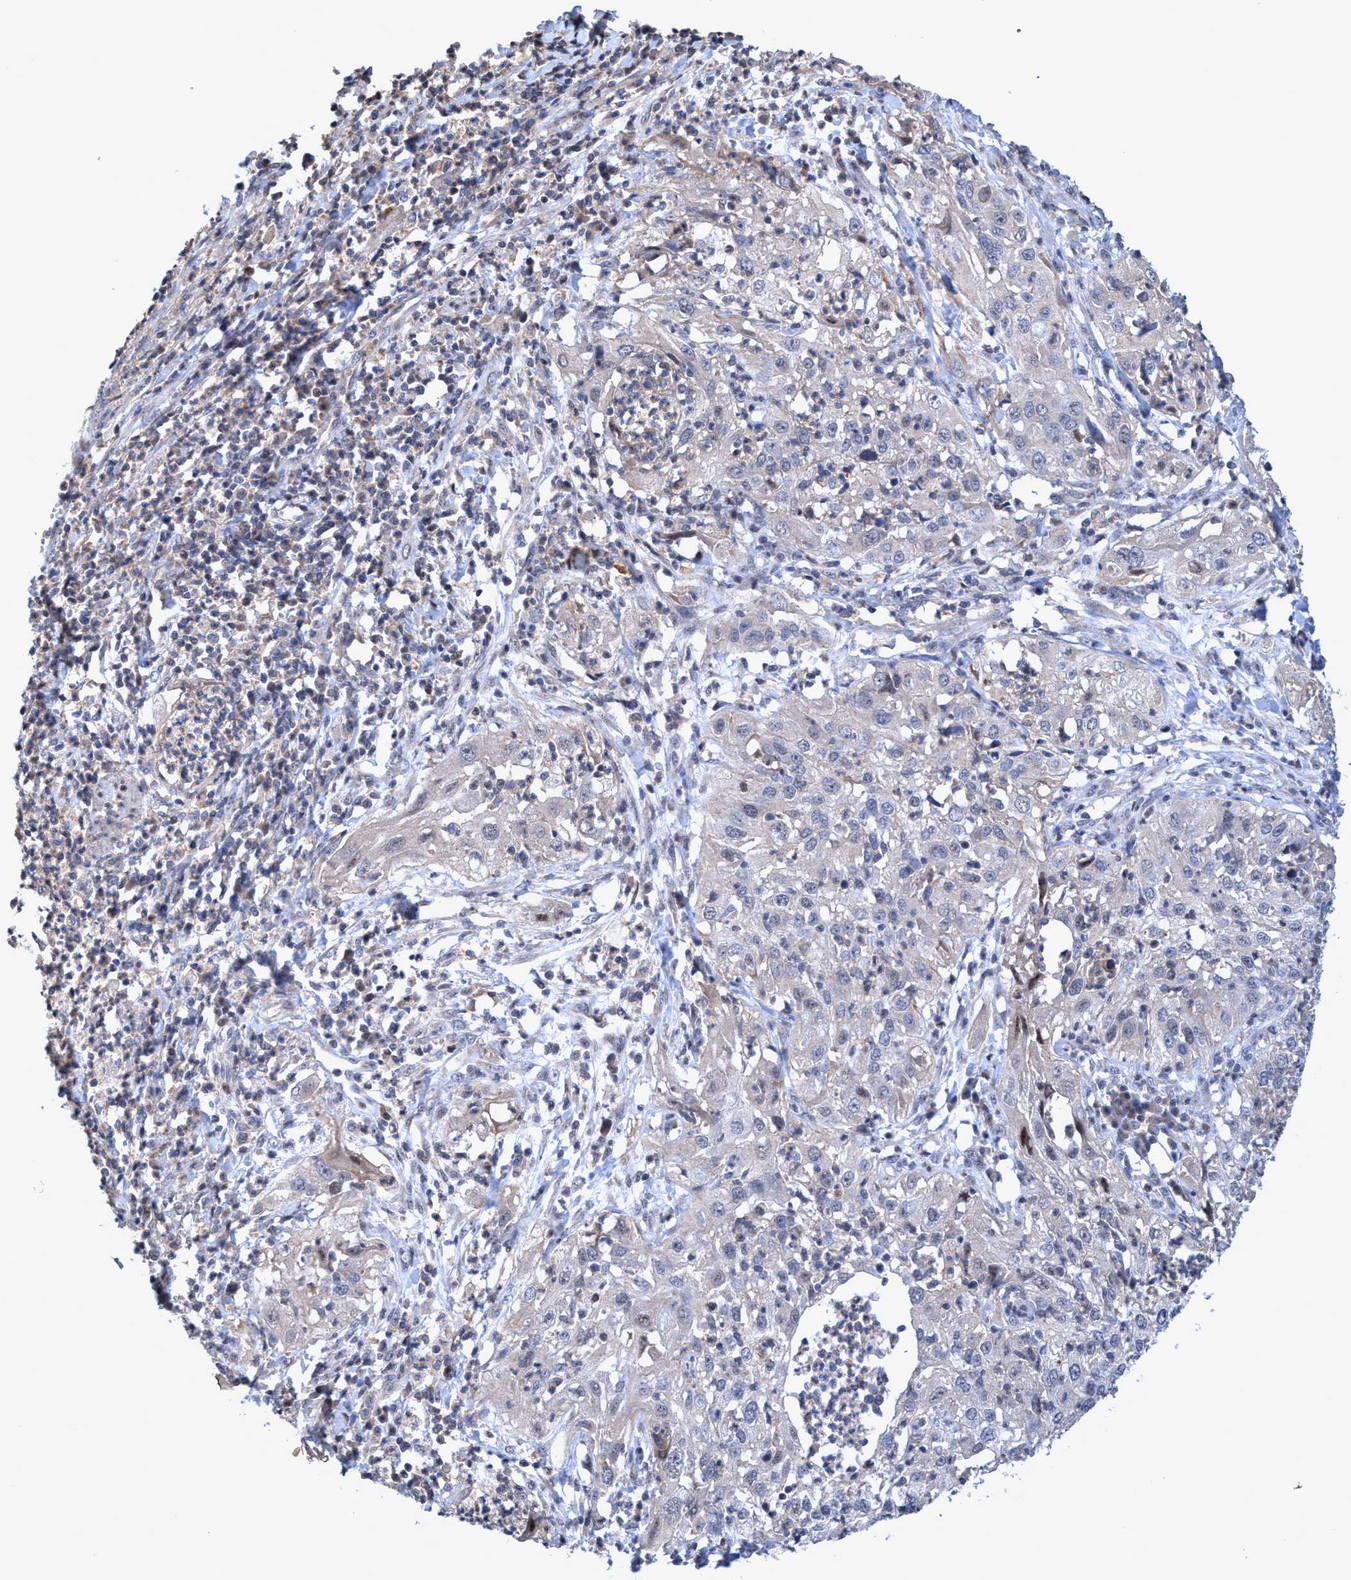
{"staining": {"intensity": "negative", "quantity": "none", "location": "none"}, "tissue": "cervical cancer", "cell_type": "Tumor cells", "image_type": "cancer", "snomed": [{"axis": "morphology", "description": "Squamous cell carcinoma, NOS"}, {"axis": "topography", "description": "Cervix"}], "caption": "IHC image of neoplastic tissue: human cervical cancer (squamous cell carcinoma) stained with DAB (3,3'-diaminobenzidine) reveals no significant protein expression in tumor cells. (Brightfield microscopy of DAB IHC at high magnification).", "gene": "ZNF677", "patient": {"sex": "female", "age": 32}}